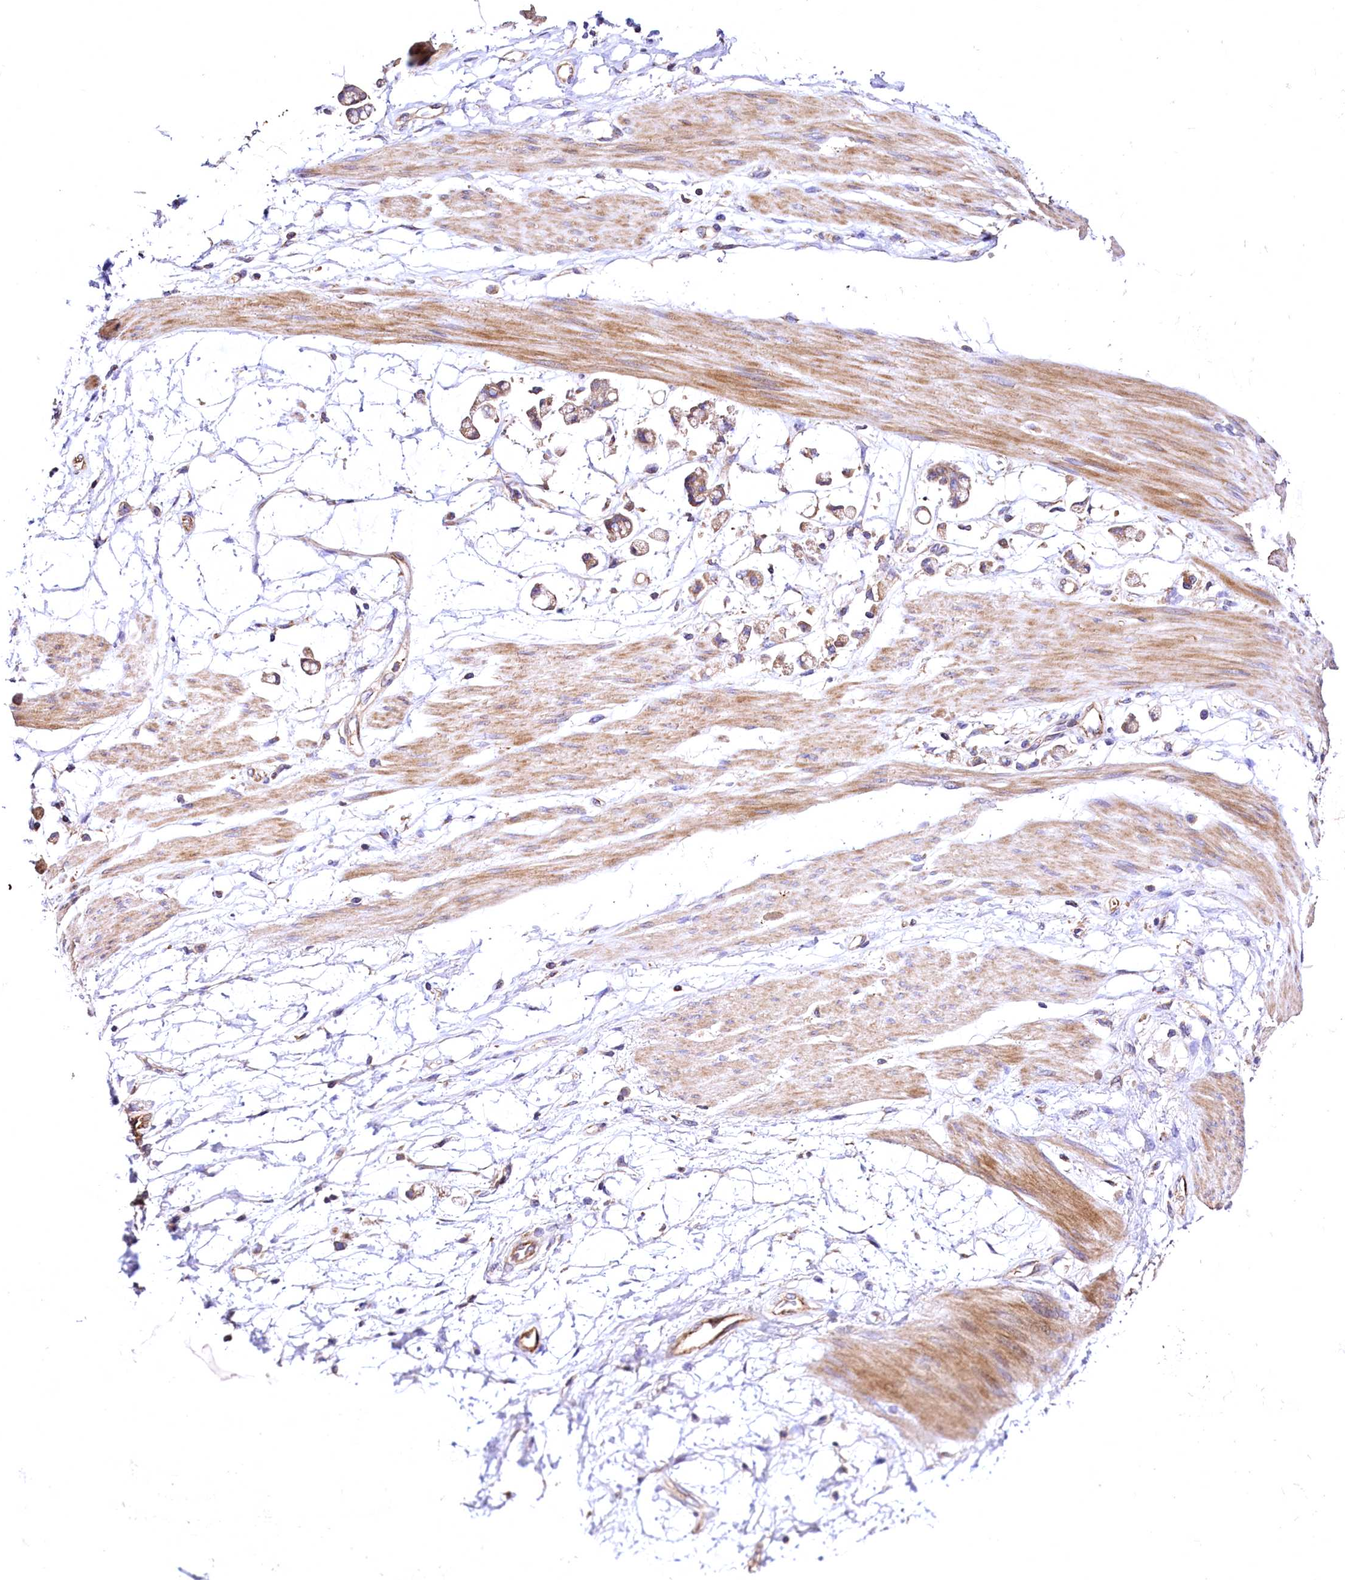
{"staining": {"intensity": "moderate", "quantity": ">75%", "location": "cytoplasmic/membranous"}, "tissue": "stomach cancer", "cell_type": "Tumor cells", "image_type": "cancer", "snomed": [{"axis": "morphology", "description": "Adenocarcinoma, NOS"}, {"axis": "topography", "description": "Stomach"}], "caption": "Protein expression analysis of stomach adenocarcinoma displays moderate cytoplasmic/membranous positivity in about >75% of tumor cells. (brown staining indicates protein expression, while blue staining denotes nuclei).", "gene": "RASSF1", "patient": {"sex": "female", "age": 60}}